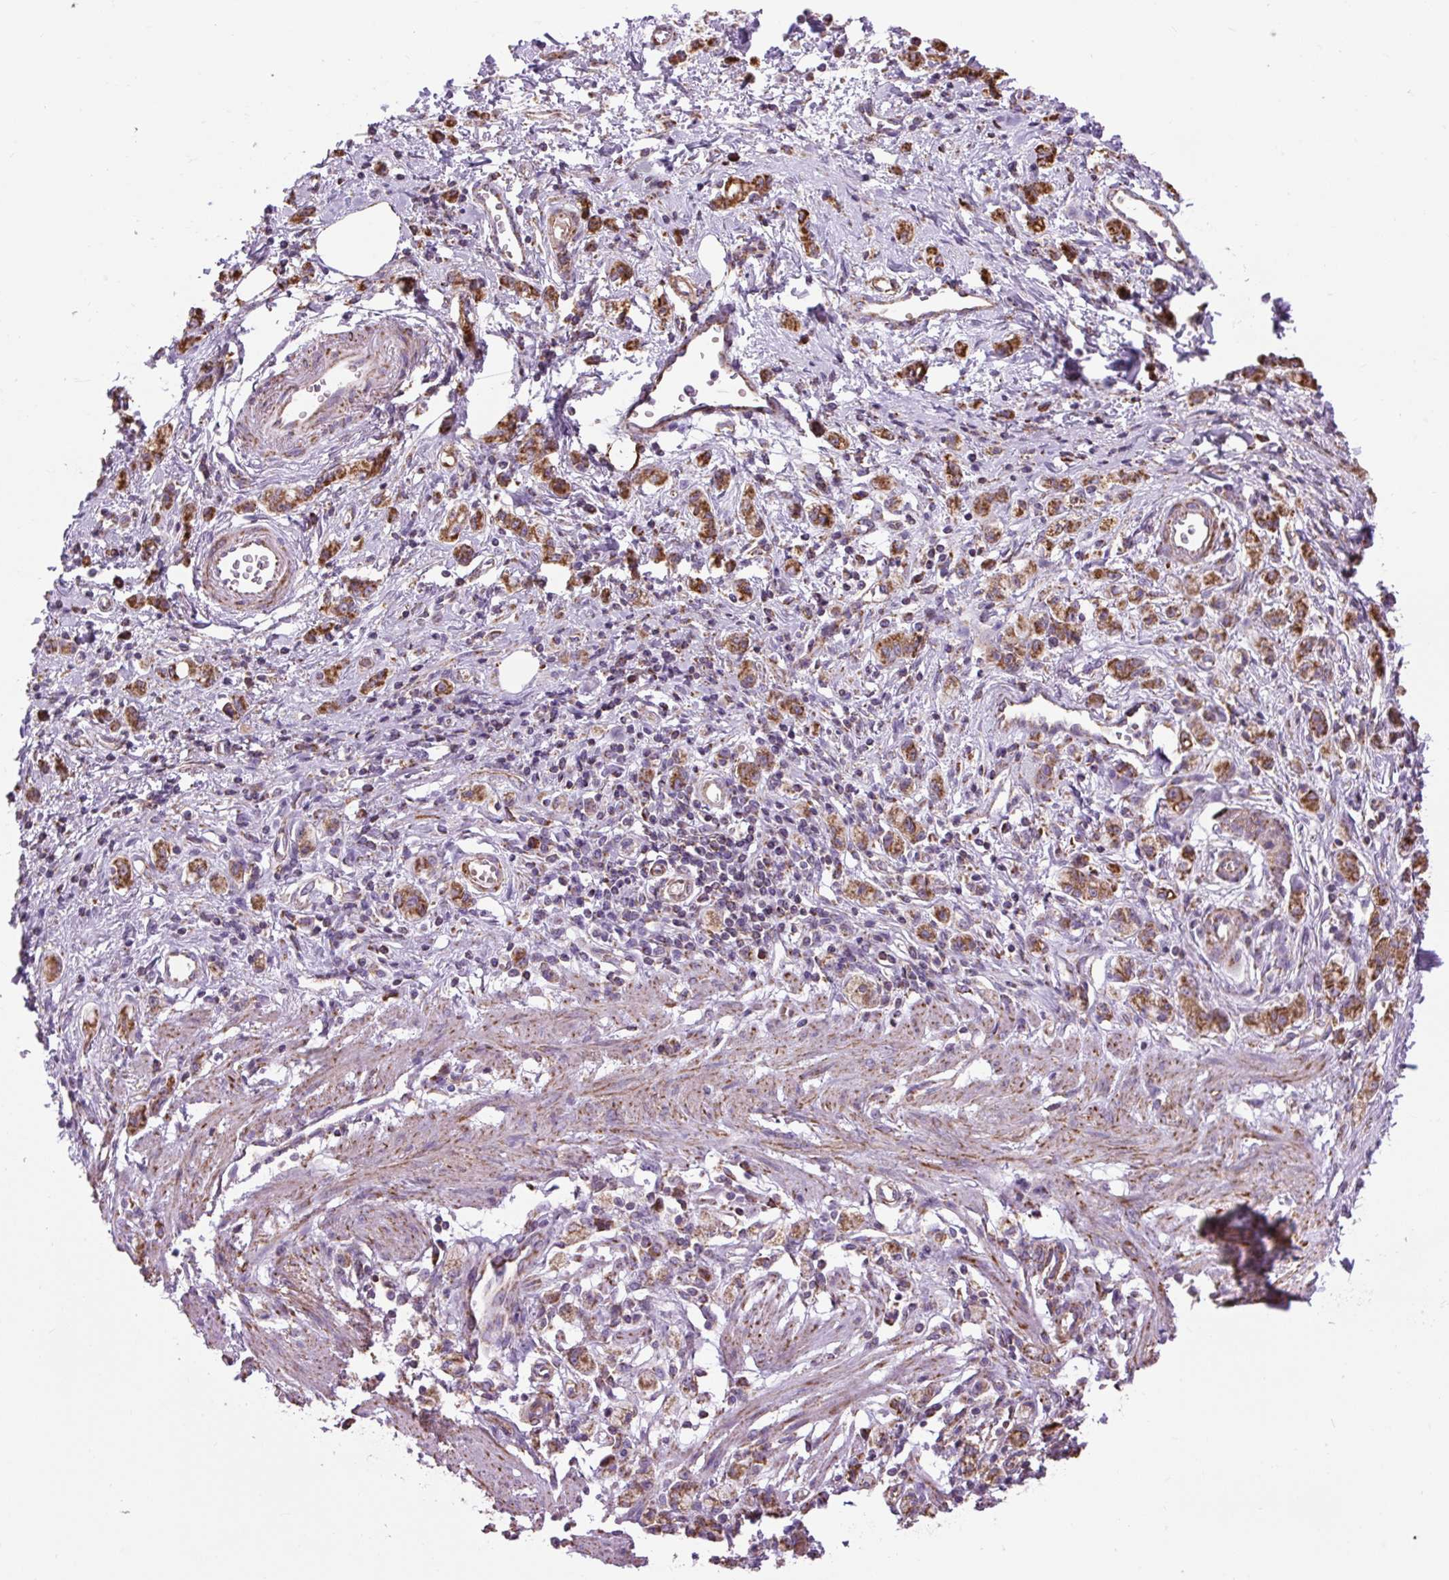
{"staining": {"intensity": "strong", "quantity": ">75%", "location": "cytoplasmic/membranous"}, "tissue": "stomach cancer", "cell_type": "Tumor cells", "image_type": "cancer", "snomed": [{"axis": "morphology", "description": "Adenocarcinoma, NOS"}, {"axis": "topography", "description": "Stomach"}], "caption": "Stomach cancer (adenocarcinoma) was stained to show a protein in brown. There is high levels of strong cytoplasmic/membranous positivity in about >75% of tumor cells.", "gene": "PLCG1", "patient": {"sex": "male", "age": 77}}